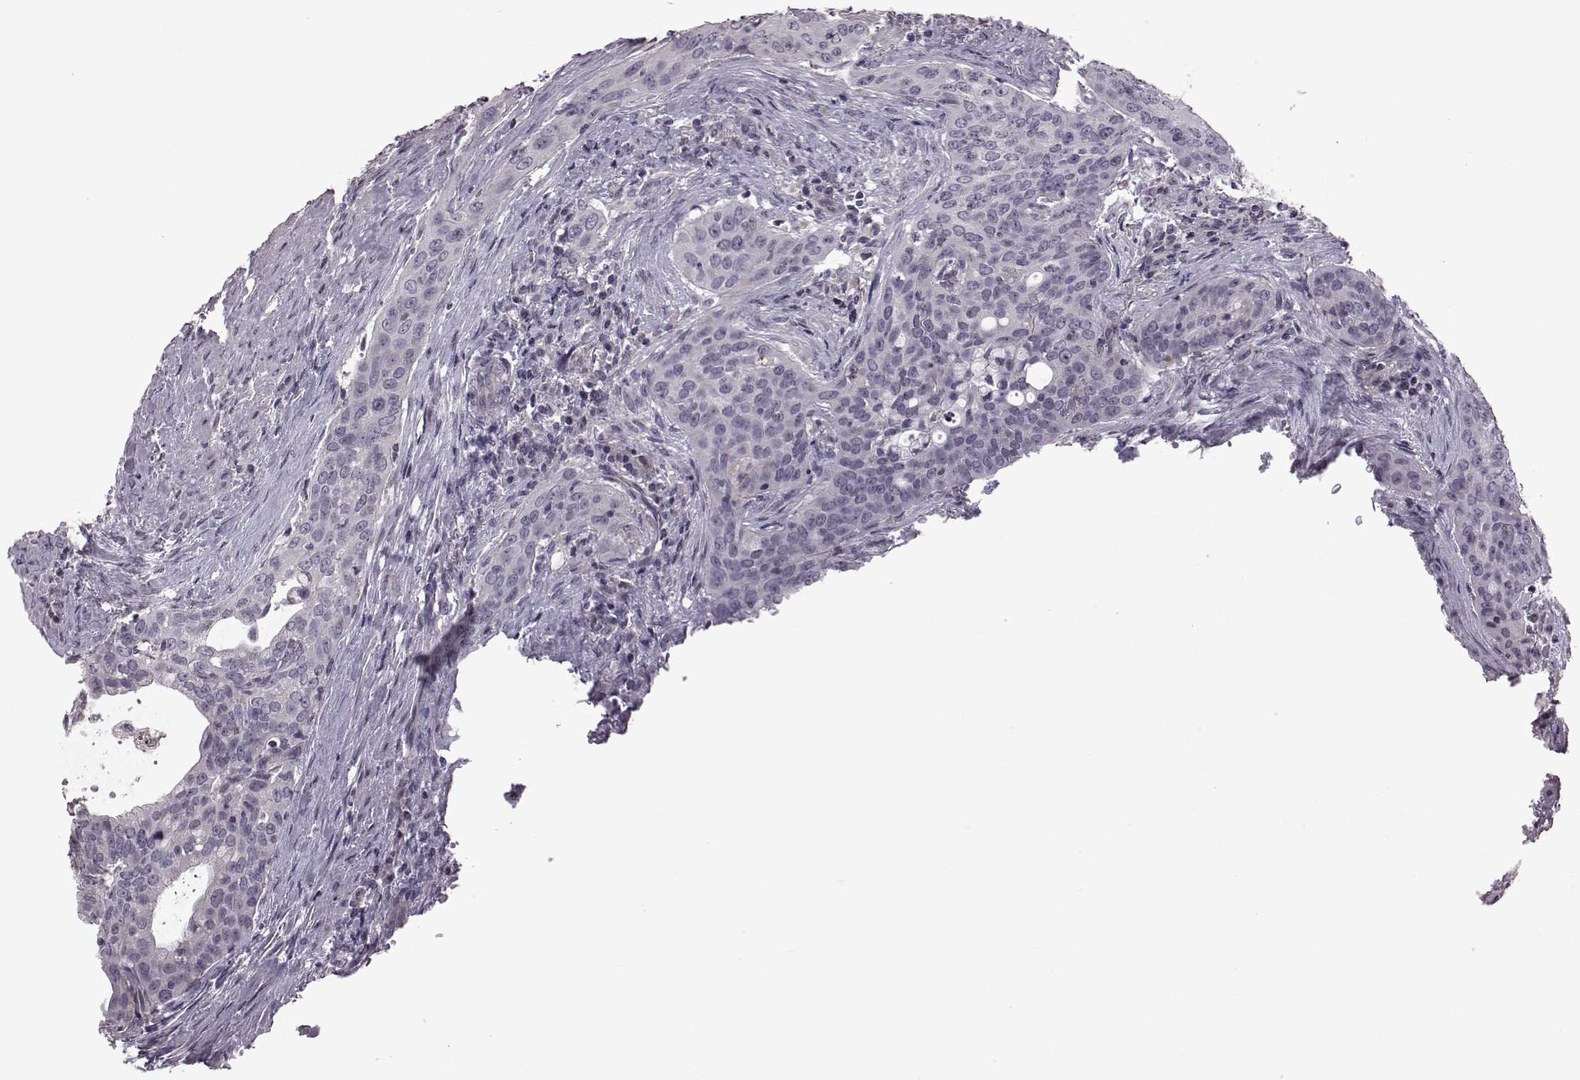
{"staining": {"intensity": "negative", "quantity": "none", "location": "none"}, "tissue": "urothelial cancer", "cell_type": "Tumor cells", "image_type": "cancer", "snomed": [{"axis": "morphology", "description": "Urothelial carcinoma, High grade"}, {"axis": "topography", "description": "Urinary bladder"}], "caption": "High magnification brightfield microscopy of urothelial carcinoma (high-grade) stained with DAB (brown) and counterstained with hematoxylin (blue): tumor cells show no significant staining.", "gene": "GAL", "patient": {"sex": "male", "age": 82}}